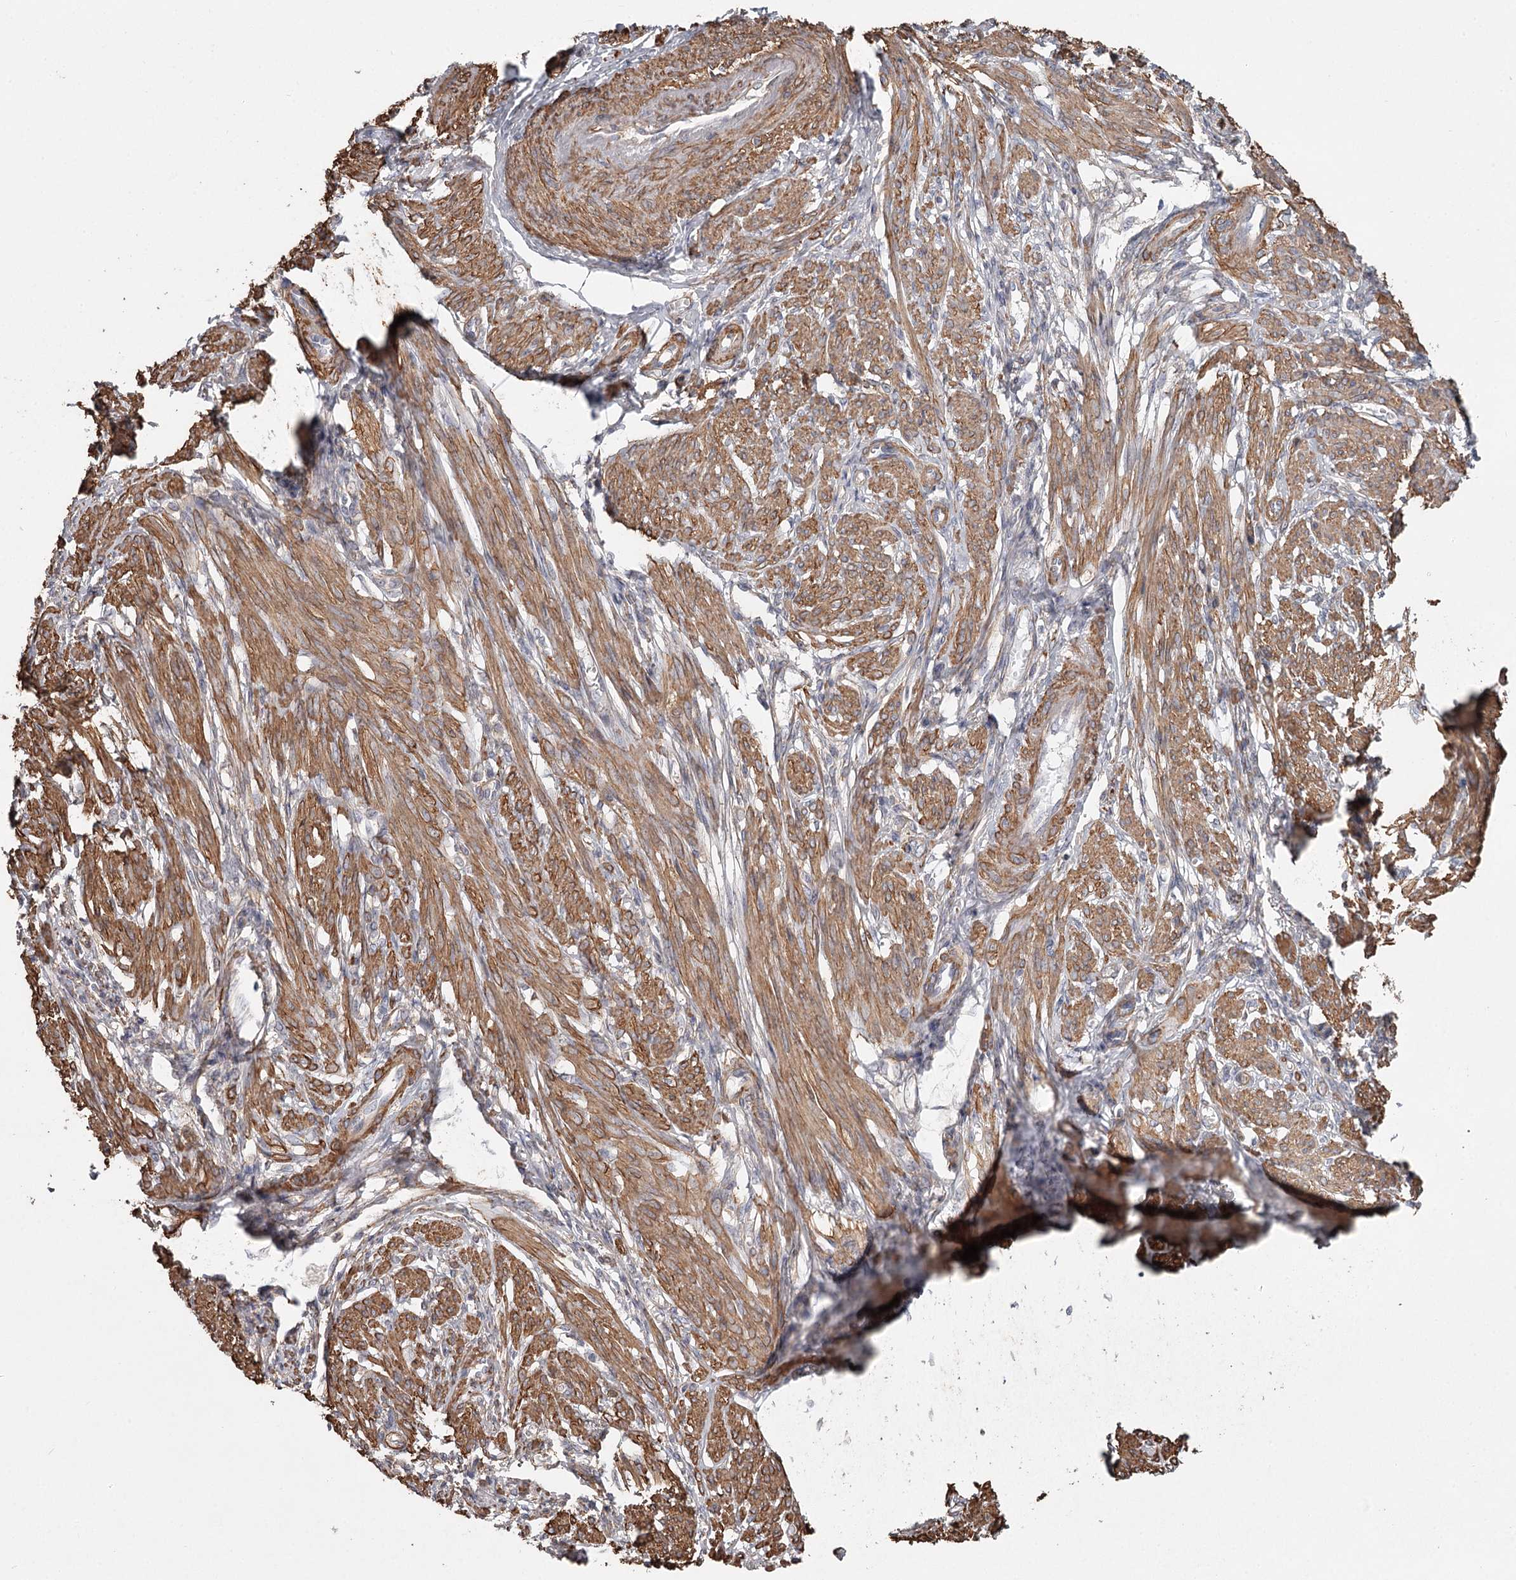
{"staining": {"intensity": "moderate", "quantity": ">75%", "location": "cytoplasmic/membranous"}, "tissue": "smooth muscle", "cell_type": "Smooth muscle cells", "image_type": "normal", "snomed": [{"axis": "morphology", "description": "Normal tissue, NOS"}, {"axis": "topography", "description": "Smooth muscle"}], "caption": "Smooth muscle was stained to show a protein in brown. There is medium levels of moderate cytoplasmic/membranous staining in about >75% of smooth muscle cells.", "gene": "DHRS9", "patient": {"sex": "female", "age": 39}}